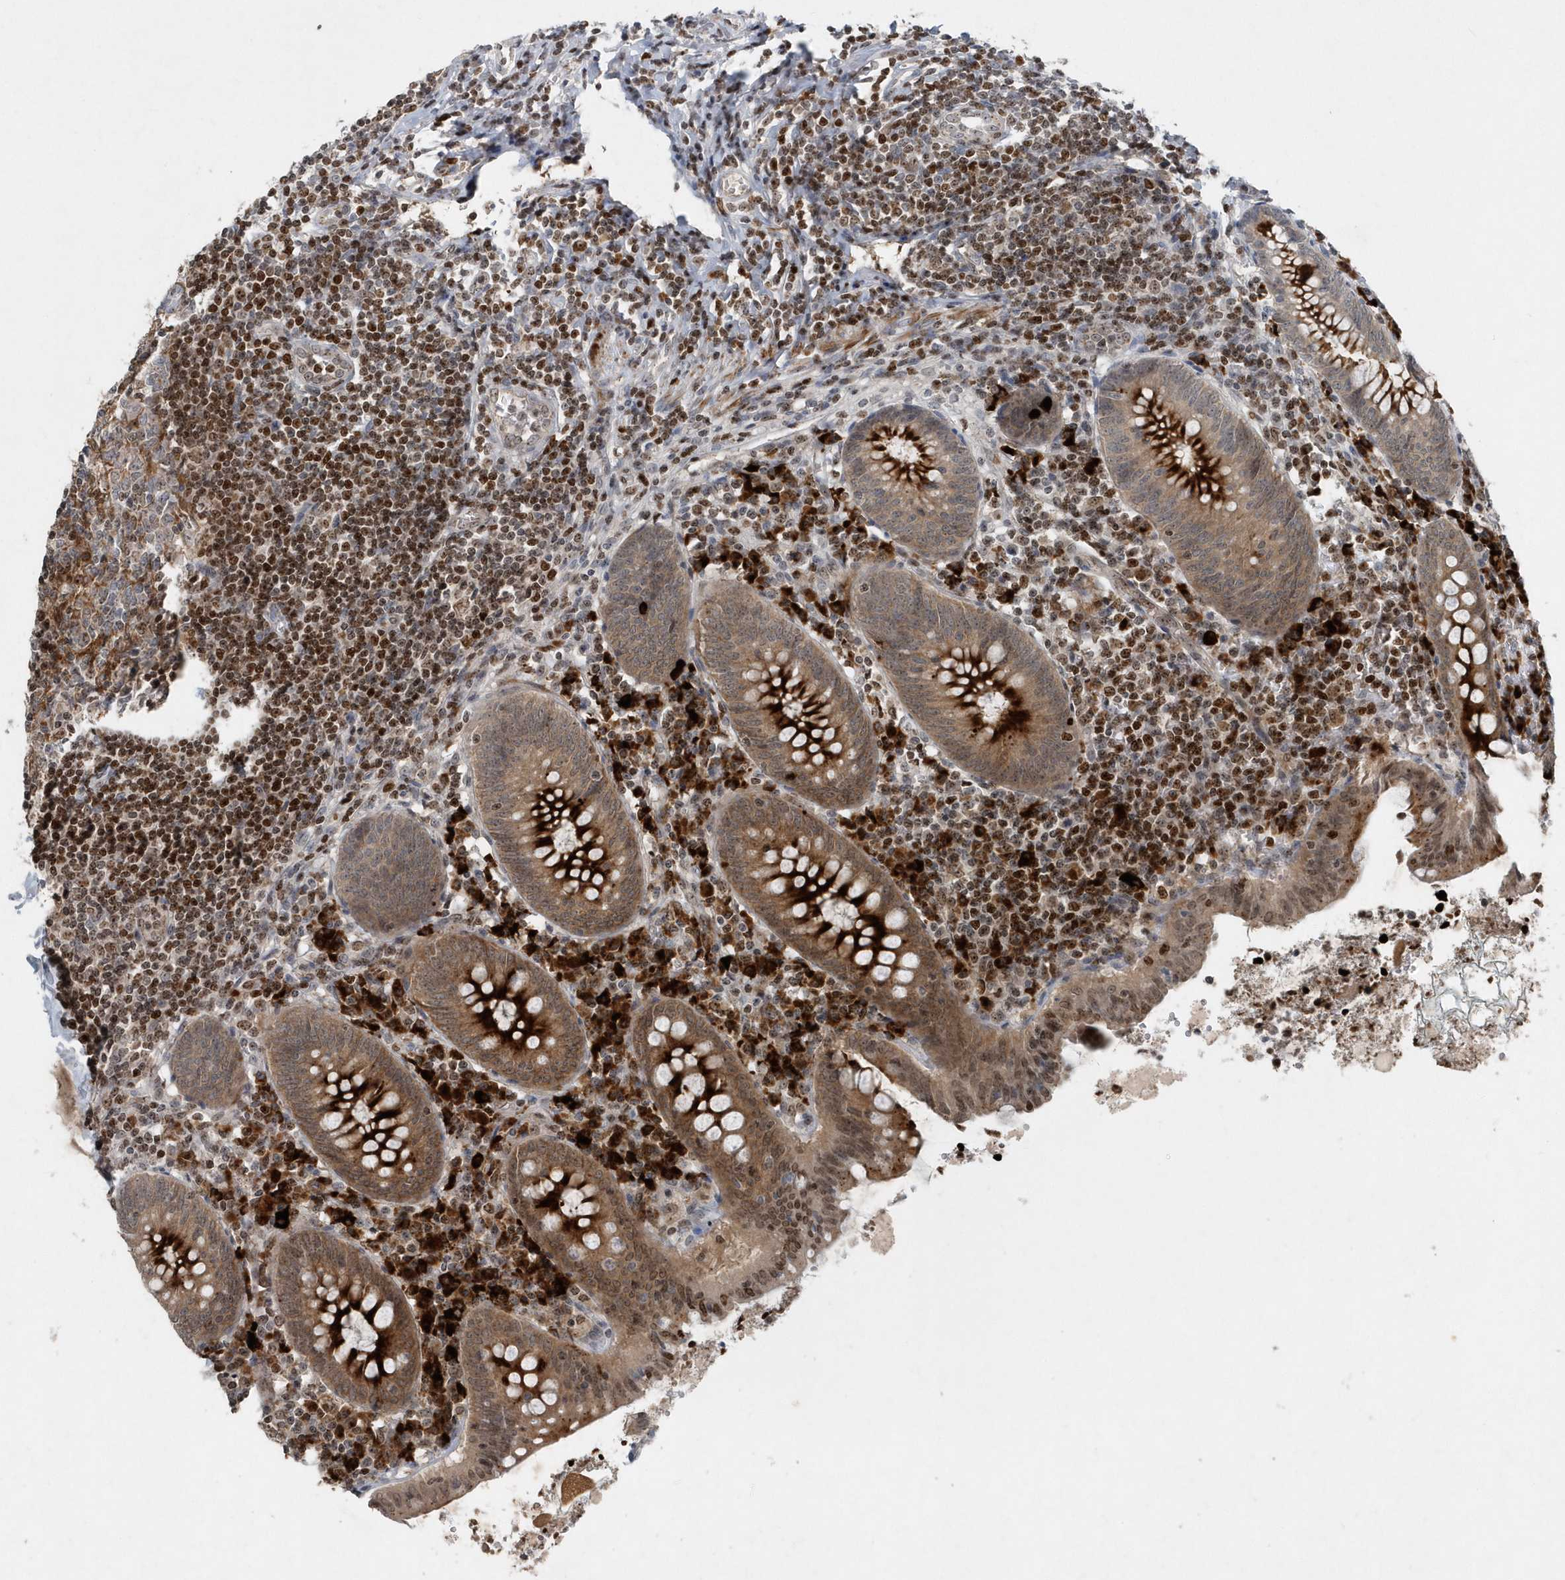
{"staining": {"intensity": "moderate", "quantity": ">75%", "location": "cytoplasmic/membranous,nuclear"}, "tissue": "appendix", "cell_type": "Glandular cells", "image_type": "normal", "snomed": [{"axis": "morphology", "description": "Normal tissue, NOS"}, {"axis": "topography", "description": "Appendix"}], "caption": "About >75% of glandular cells in benign appendix exhibit moderate cytoplasmic/membranous,nuclear protein staining as visualized by brown immunohistochemical staining.", "gene": "QTRT2", "patient": {"sex": "female", "age": 54}}